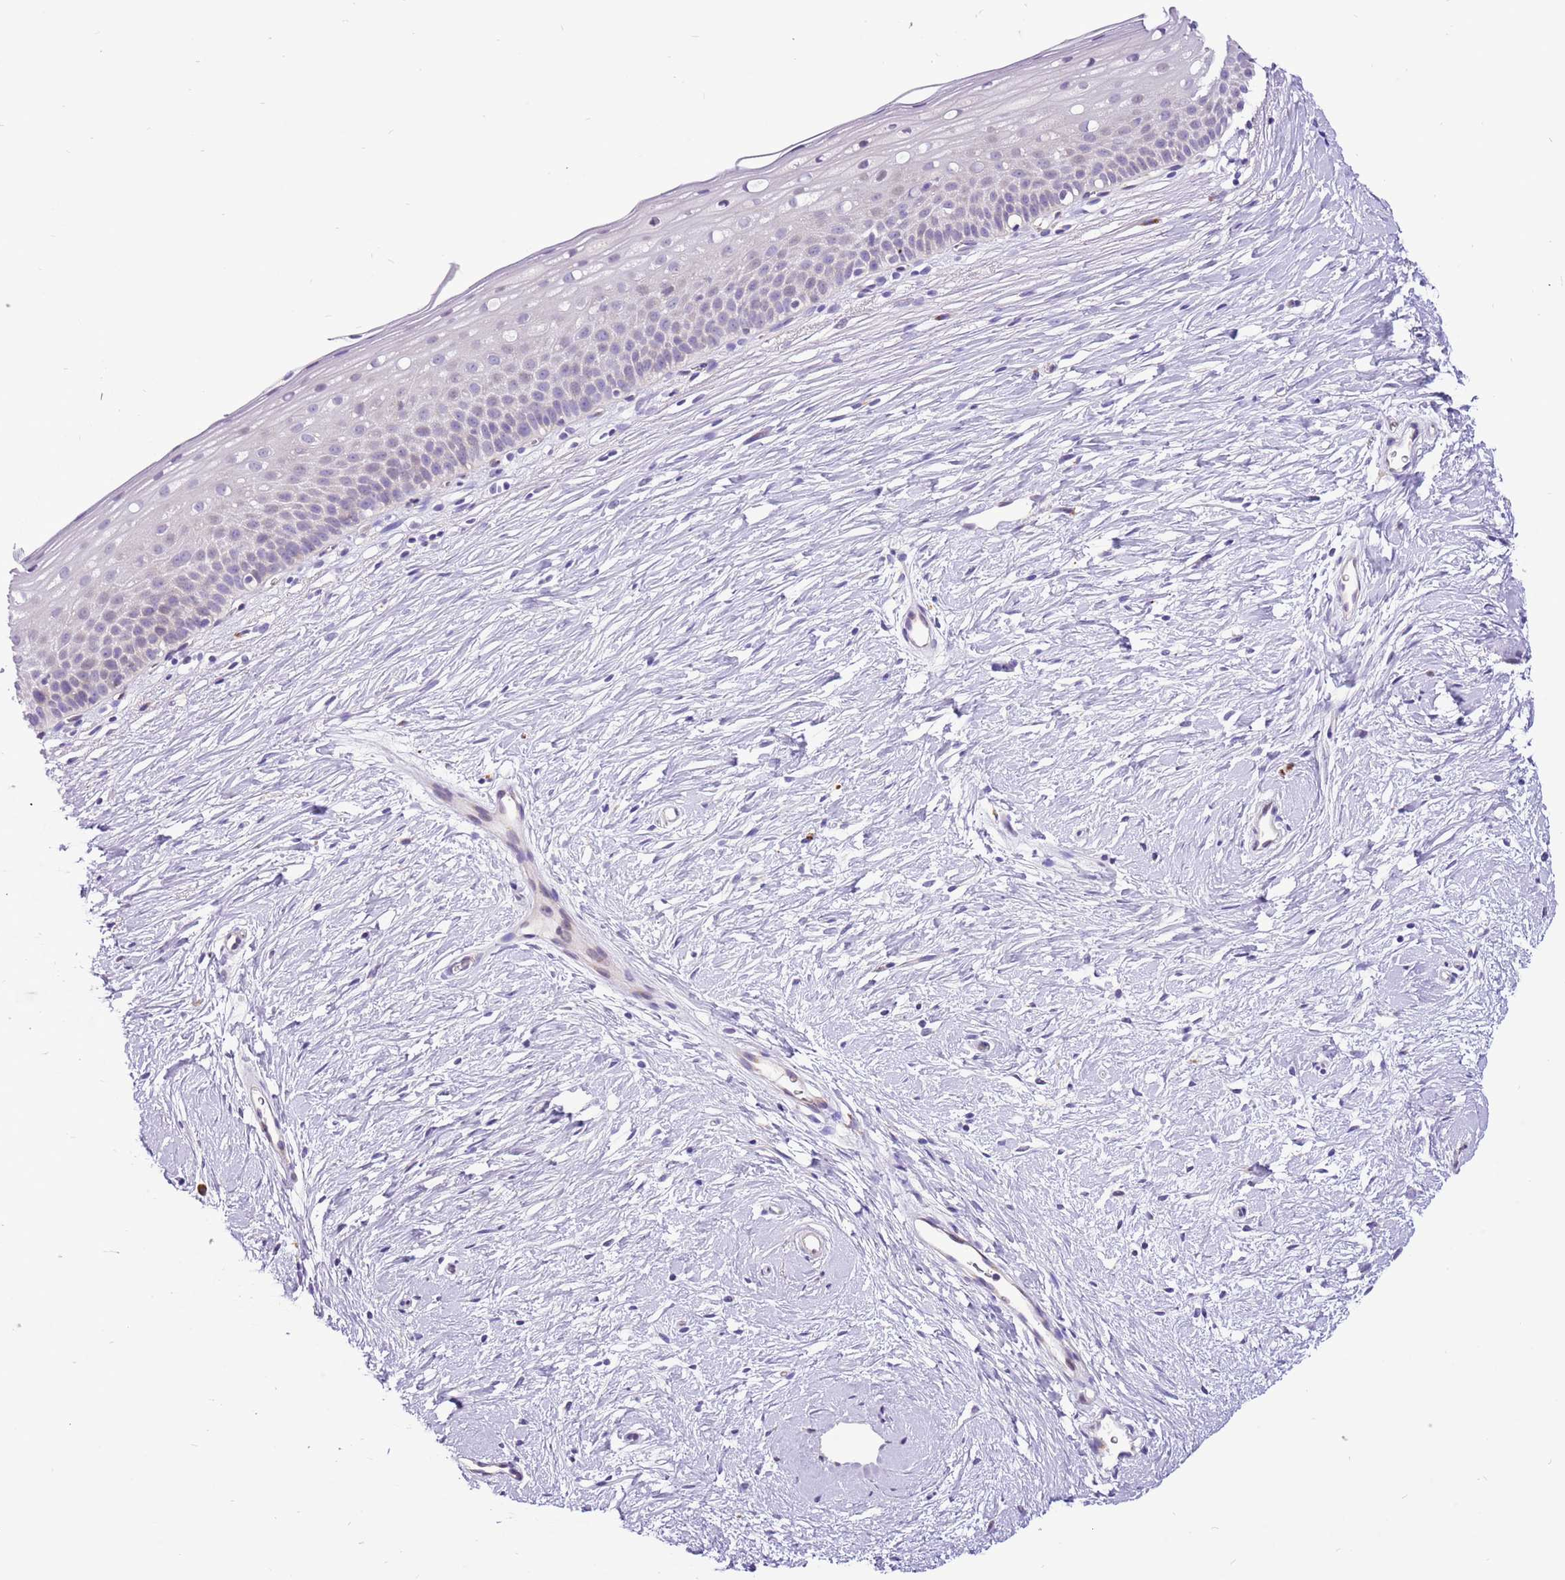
{"staining": {"intensity": "weak", "quantity": "<25%", "location": "cytoplasmic/membranous"}, "tissue": "cervix", "cell_type": "Glandular cells", "image_type": "normal", "snomed": [{"axis": "morphology", "description": "Normal tissue, NOS"}, {"axis": "topography", "description": "Cervix"}], "caption": "This is a photomicrograph of IHC staining of normal cervix, which shows no positivity in glandular cells. (Stains: DAB IHC with hematoxylin counter stain, Microscopy: brightfield microscopy at high magnification).", "gene": "COX17", "patient": {"sex": "female", "age": 57}}